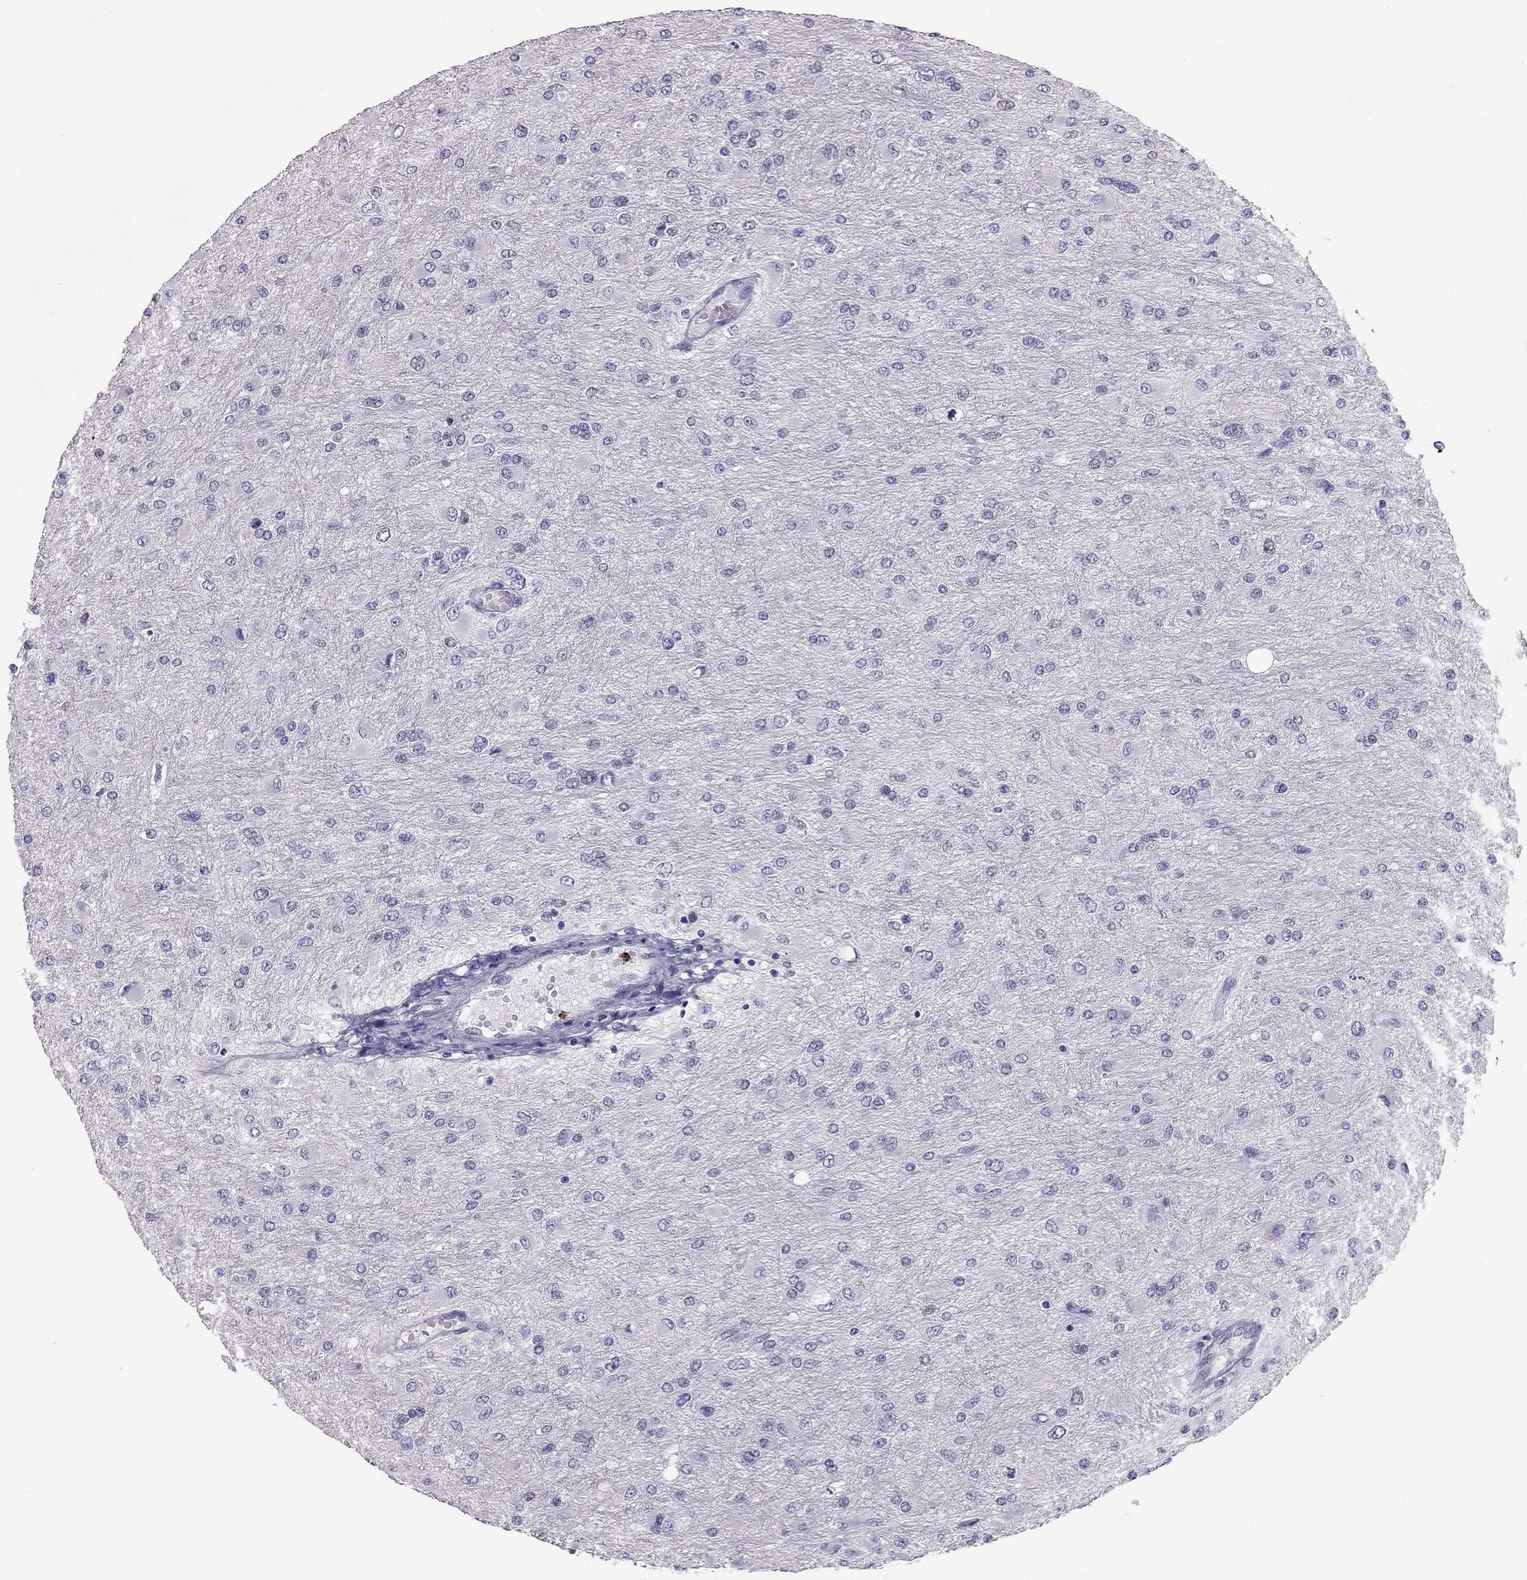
{"staining": {"intensity": "negative", "quantity": "none", "location": "none"}, "tissue": "glioma", "cell_type": "Tumor cells", "image_type": "cancer", "snomed": [{"axis": "morphology", "description": "Glioma, malignant, High grade"}, {"axis": "topography", "description": "Cerebral cortex"}], "caption": "DAB (3,3'-diaminobenzidine) immunohistochemical staining of human glioma displays no significant expression in tumor cells.", "gene": "CCL27", "patient": {"sex": "female", "age": 36}}